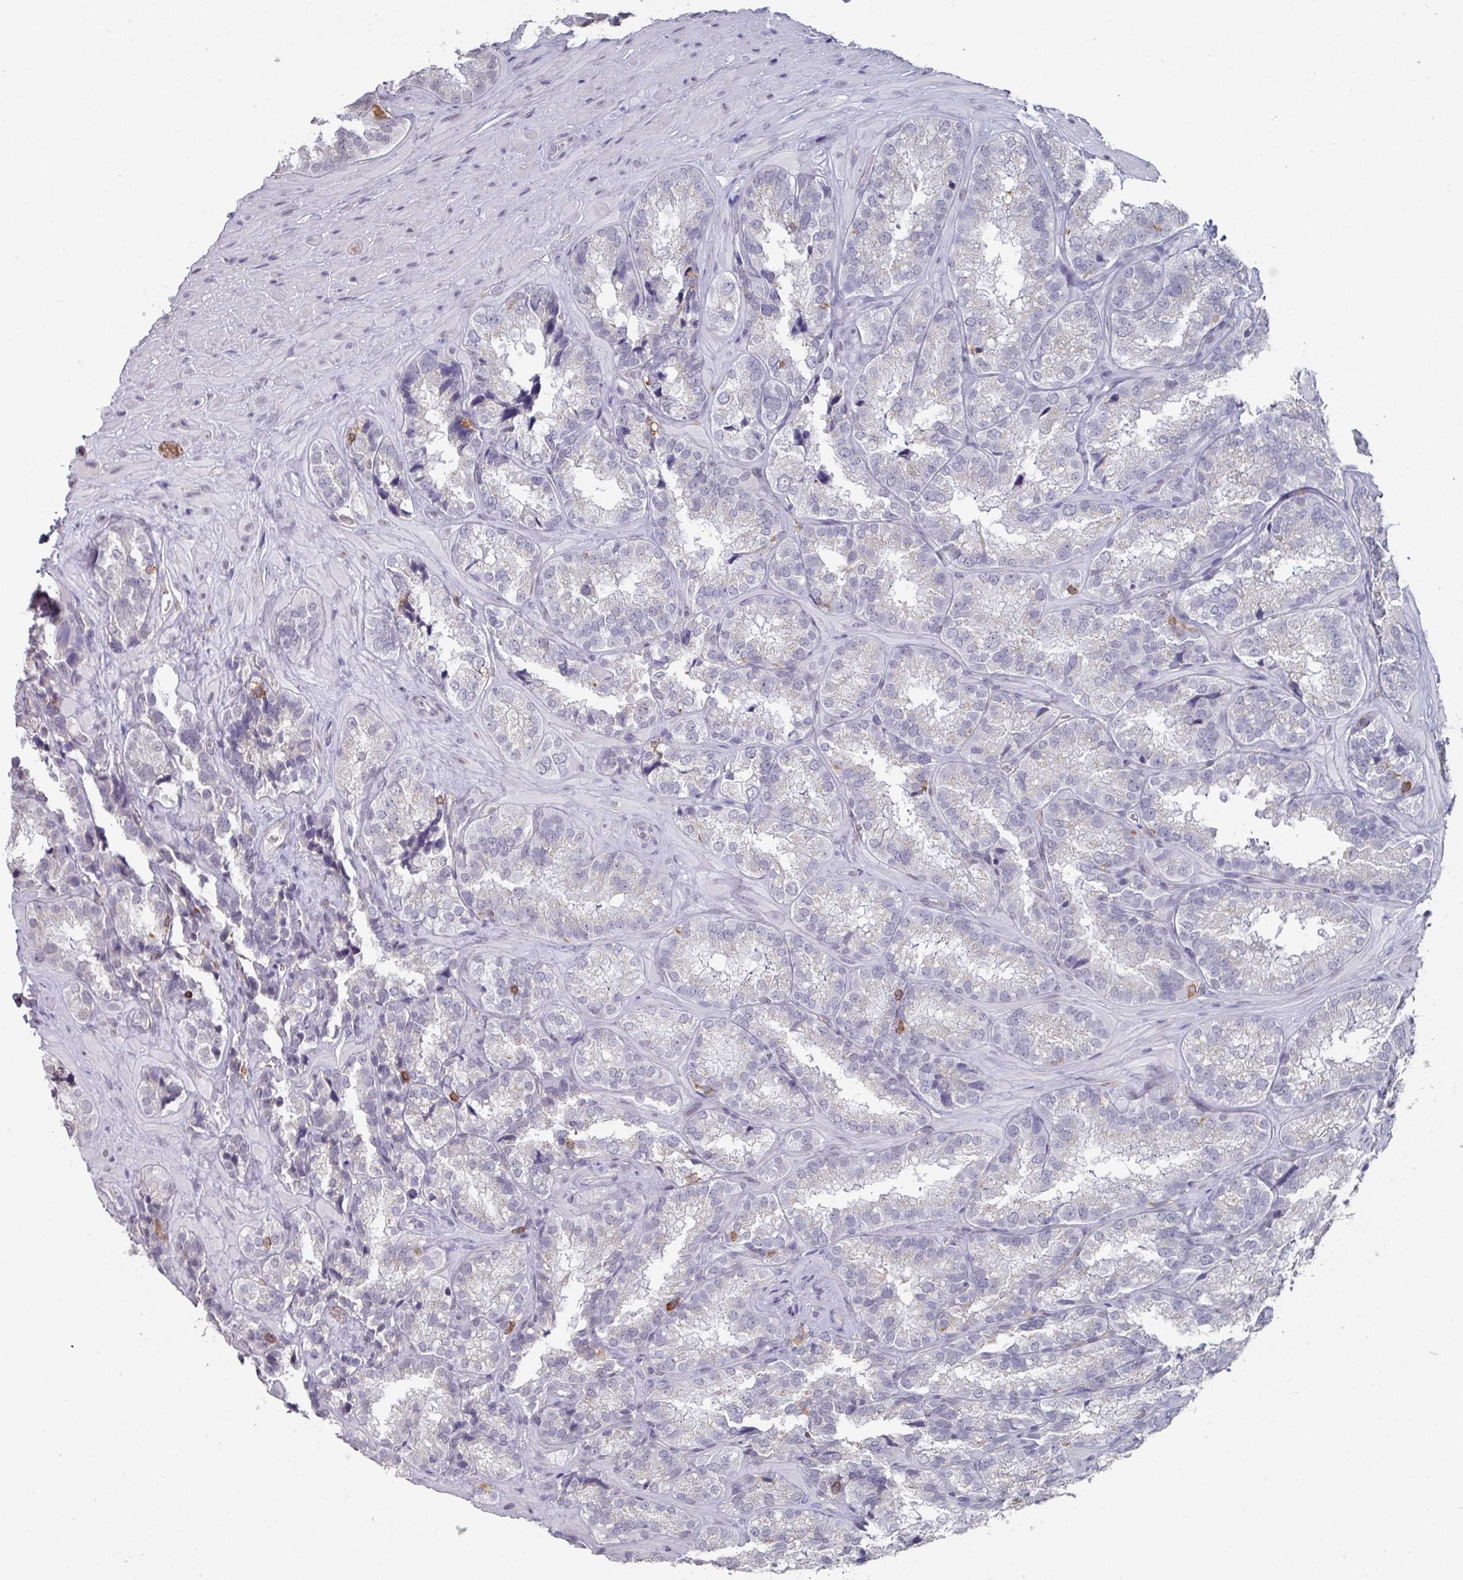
{"staining": {"intensity": "negative", "quantity": "none", "location": "none"}, "tissue": "seminal vesicle", "cell_type": "Glandular cells", "image_type": "normal", "snomed": [{"axis": "morphology", "description": "Normal tissue, NOS"}, {"axis": "topography", "description": "Seminal veicle"}], "caption": "Human seminal vesicle stained for a protein using IHC demonstrates no positivity in glandular cells.", "gene": "RASAL3", "patient": {"sex": "male", "age": 58}}